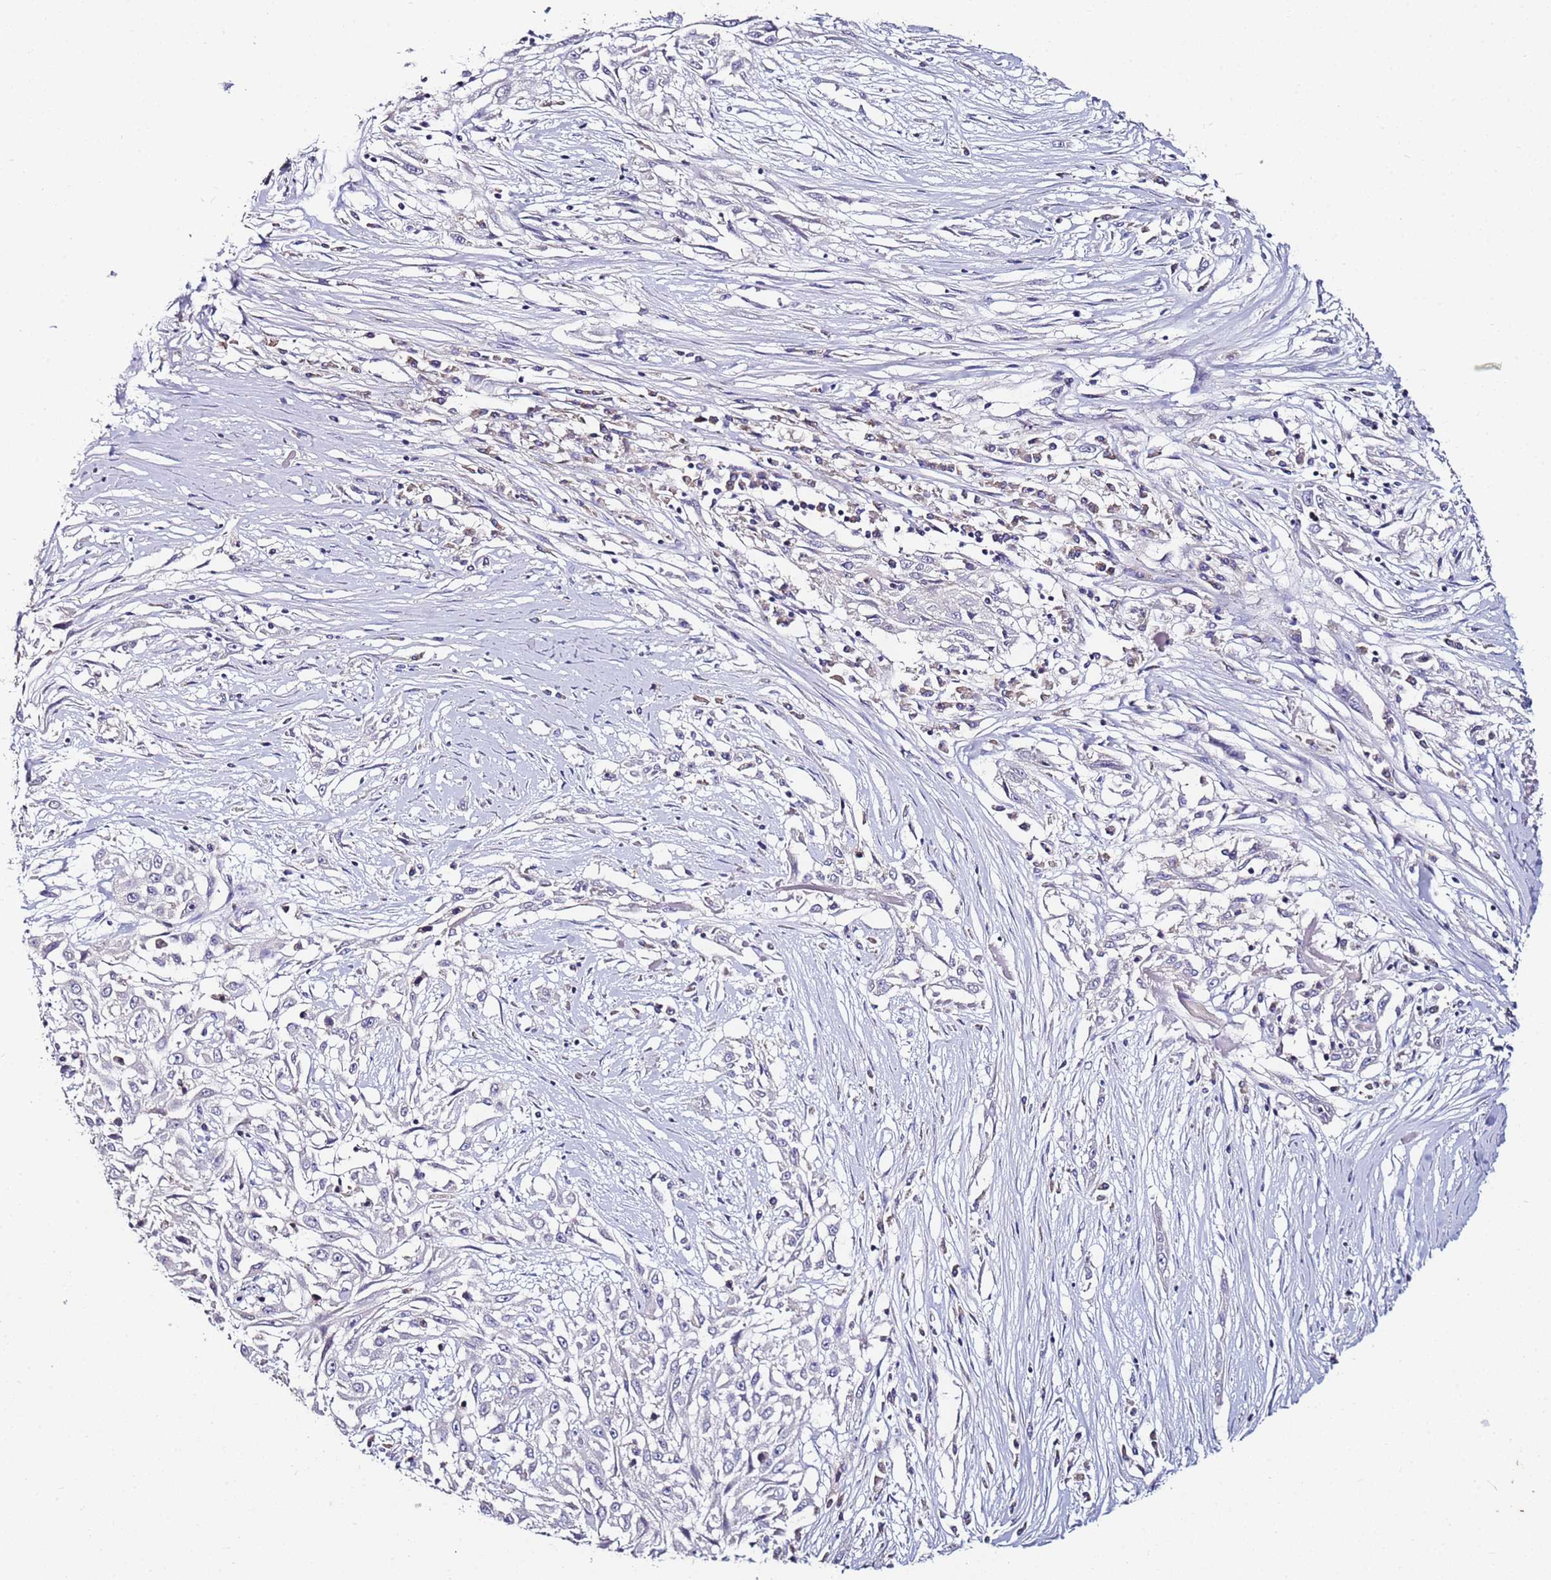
{"staining": {"intensity": "negative", "quantity": "none", "location": "none"}, "tissue": "skin cancer", "cell_type": "Tumor cells", "image_type": "cancer", "snomed": [{"axis": "morphology", "description": "Squamous cell carcinoma, NOS"}, {"axis": "morphology", "description": "Squamous cell carcinoma, metastatic, NOS"}, {"axis": "topography", "description": "Skin"}, {"axis": "topography", "description": "Lymph node"}], "caption": "Immunohistochemical staining of squamous cell carcinoma (skin) demonstrates no significant expression in tumor cells.", "gene": "SRRM5", "patient": {"sex": "male", "age": 75}}